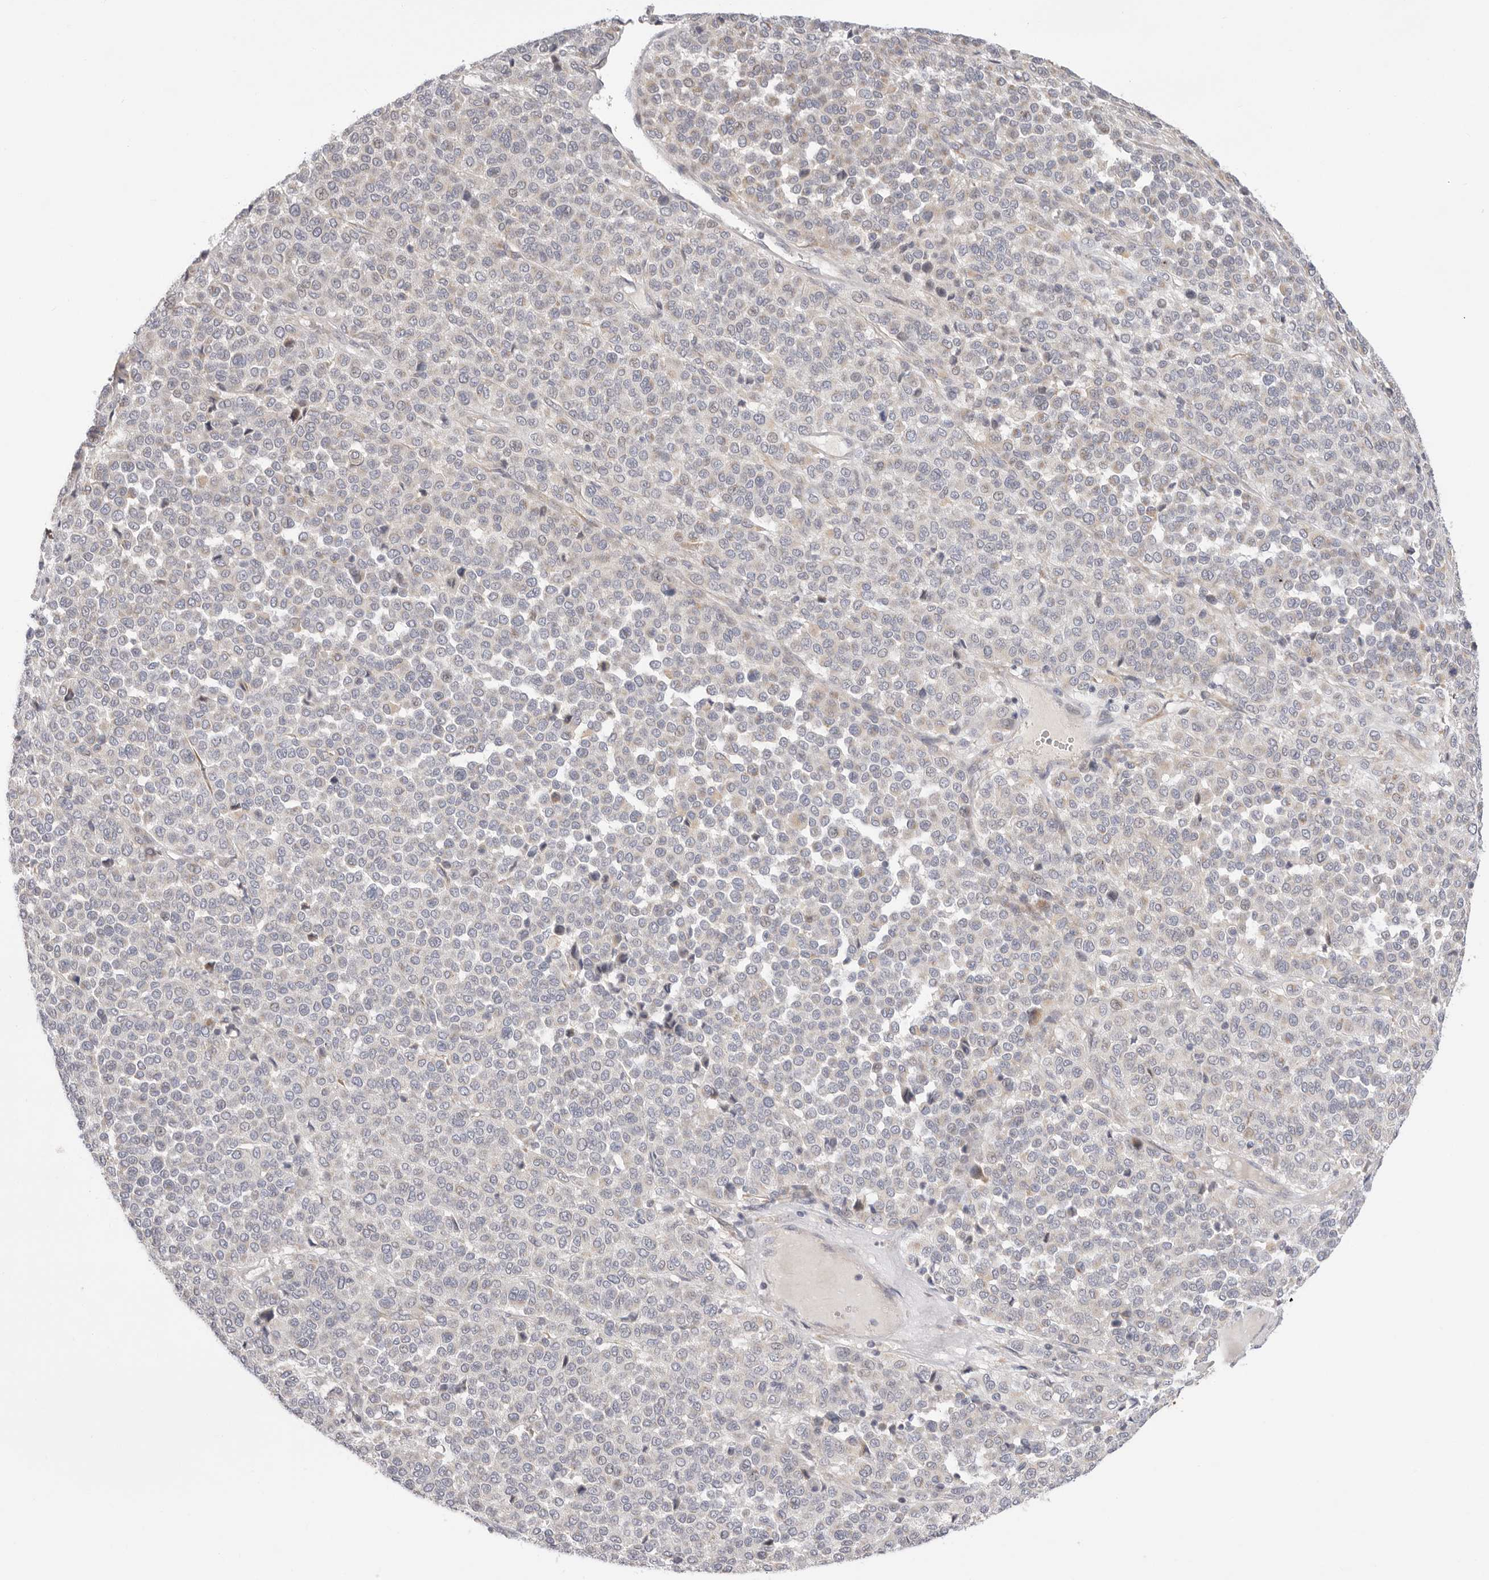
{"staining": {"intensity": "negative", "quantity": "none", "location": "none"}, "tissue": "melanoma", "cell_type": "Tumor cells", "image_type": "cancer", "snomed": [{"axis": "morphology", "description": "Malignant melanoma, Metastatic site"}, {"axis": "topography", "description": "Pancreas"}], "caption": "This is an immunohistochemistry (IHC) photomicrograph of human melanoma. There is no positivity in tumor cells.", "gene": "USH1C", "patient": {"sex": "female", "age": 30}}